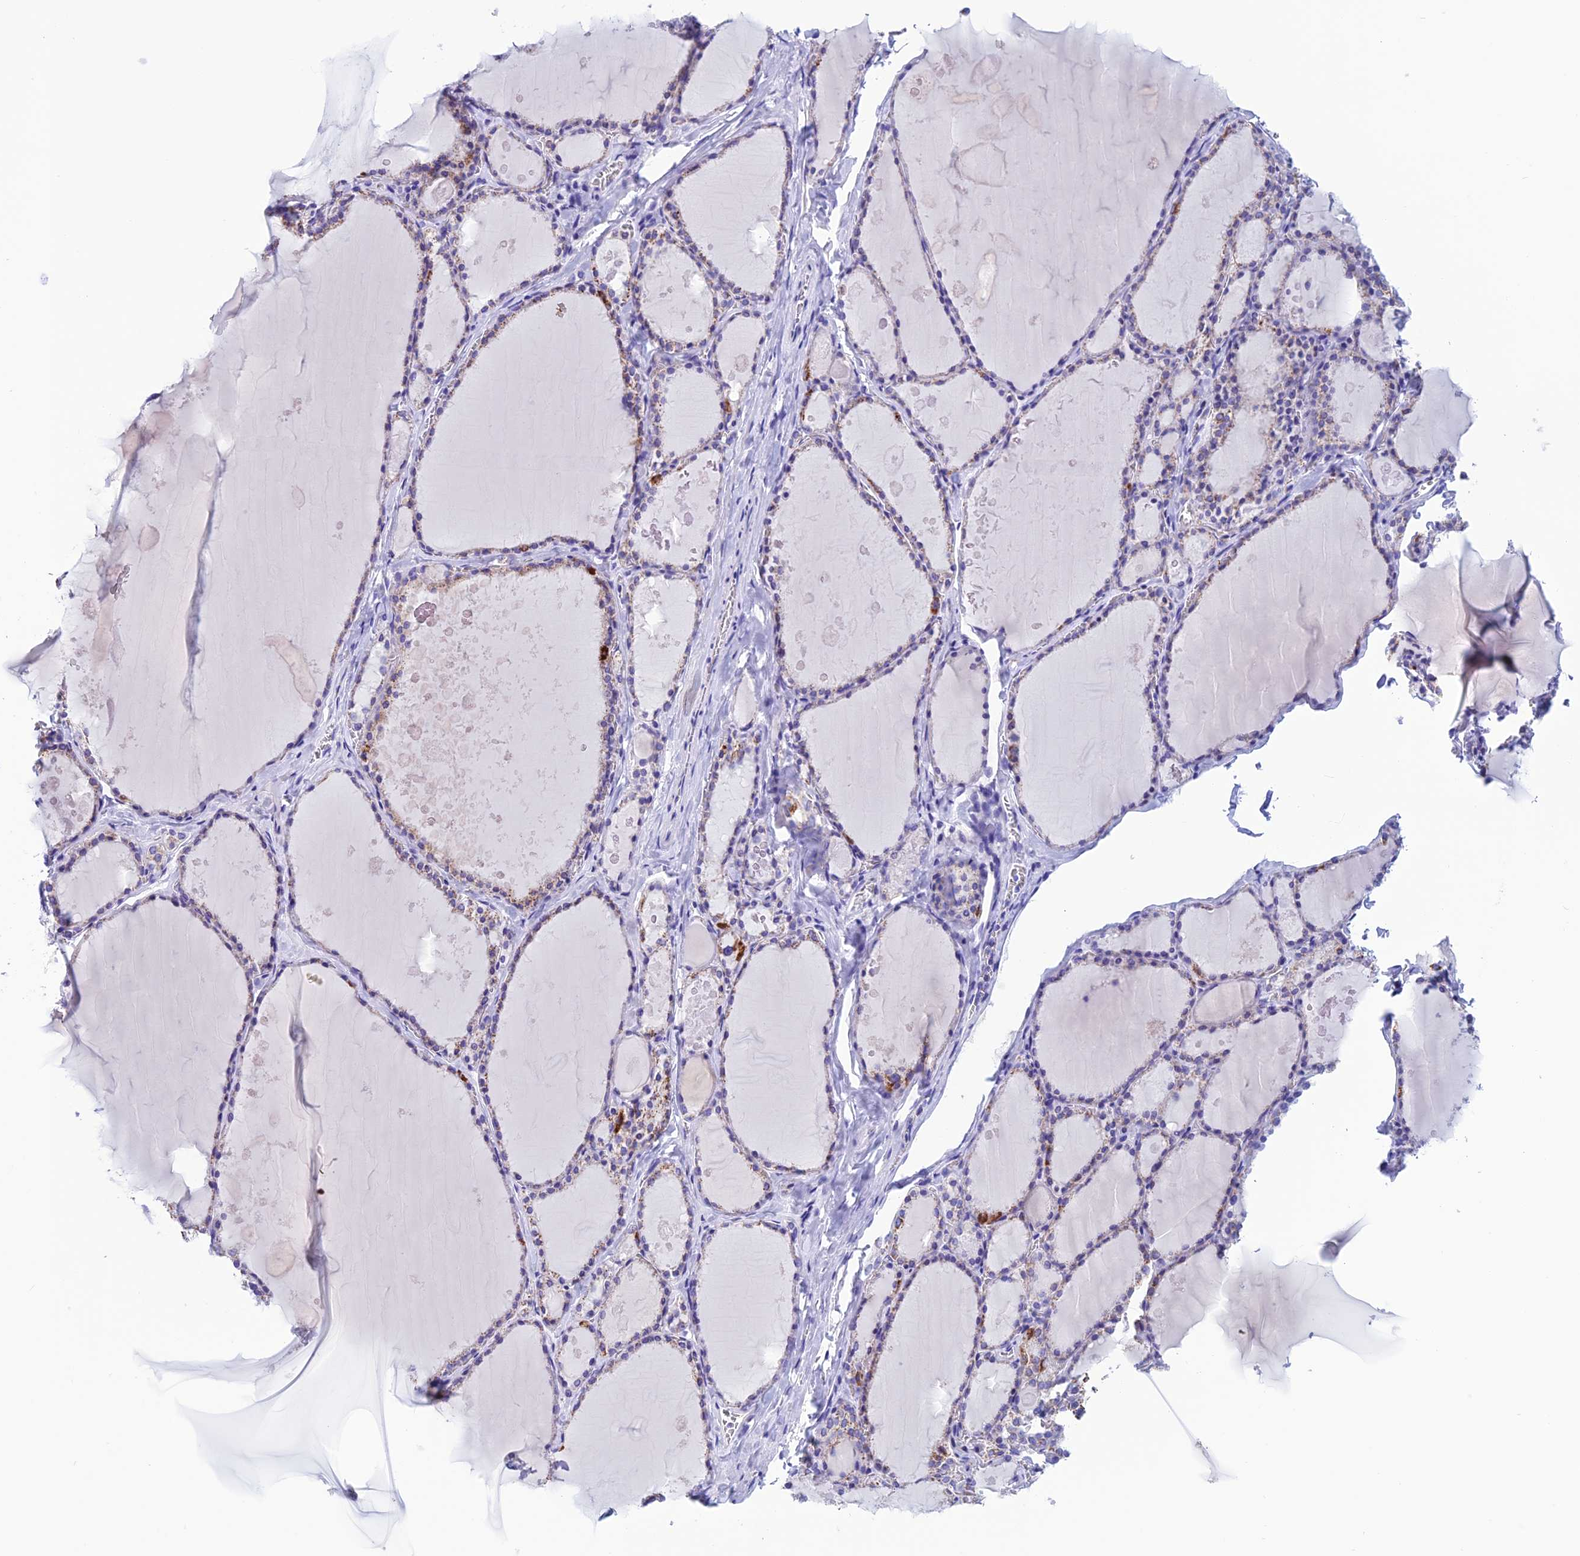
{"staining": {"intensity": "moderate", "quantity": "25%-75%", "location": "cytoplasmic/membranous"}, "tissue": "thyroid gland", "cell_type": "Glandular cells", "image_type": "normal", "snomed": [{"axis": "morphology", "description": "Normal tissue, NOS"}, {"axis": "topography", "description": "Thyroid gland"}], "caption": "A micrograph of thyroid gland stained for a protein shows moderate cytoplasmic/membranous brown staining in glandular cells. The staining was performed using DAB (3,3'-diaminobenzidine) to visualize the protein expression in brown, while the nuclei were stained in blue with hematoxylin (Magnification: 20x).", "gene": "NXPE4", "patient": {"sex": "male", "age": 56}}